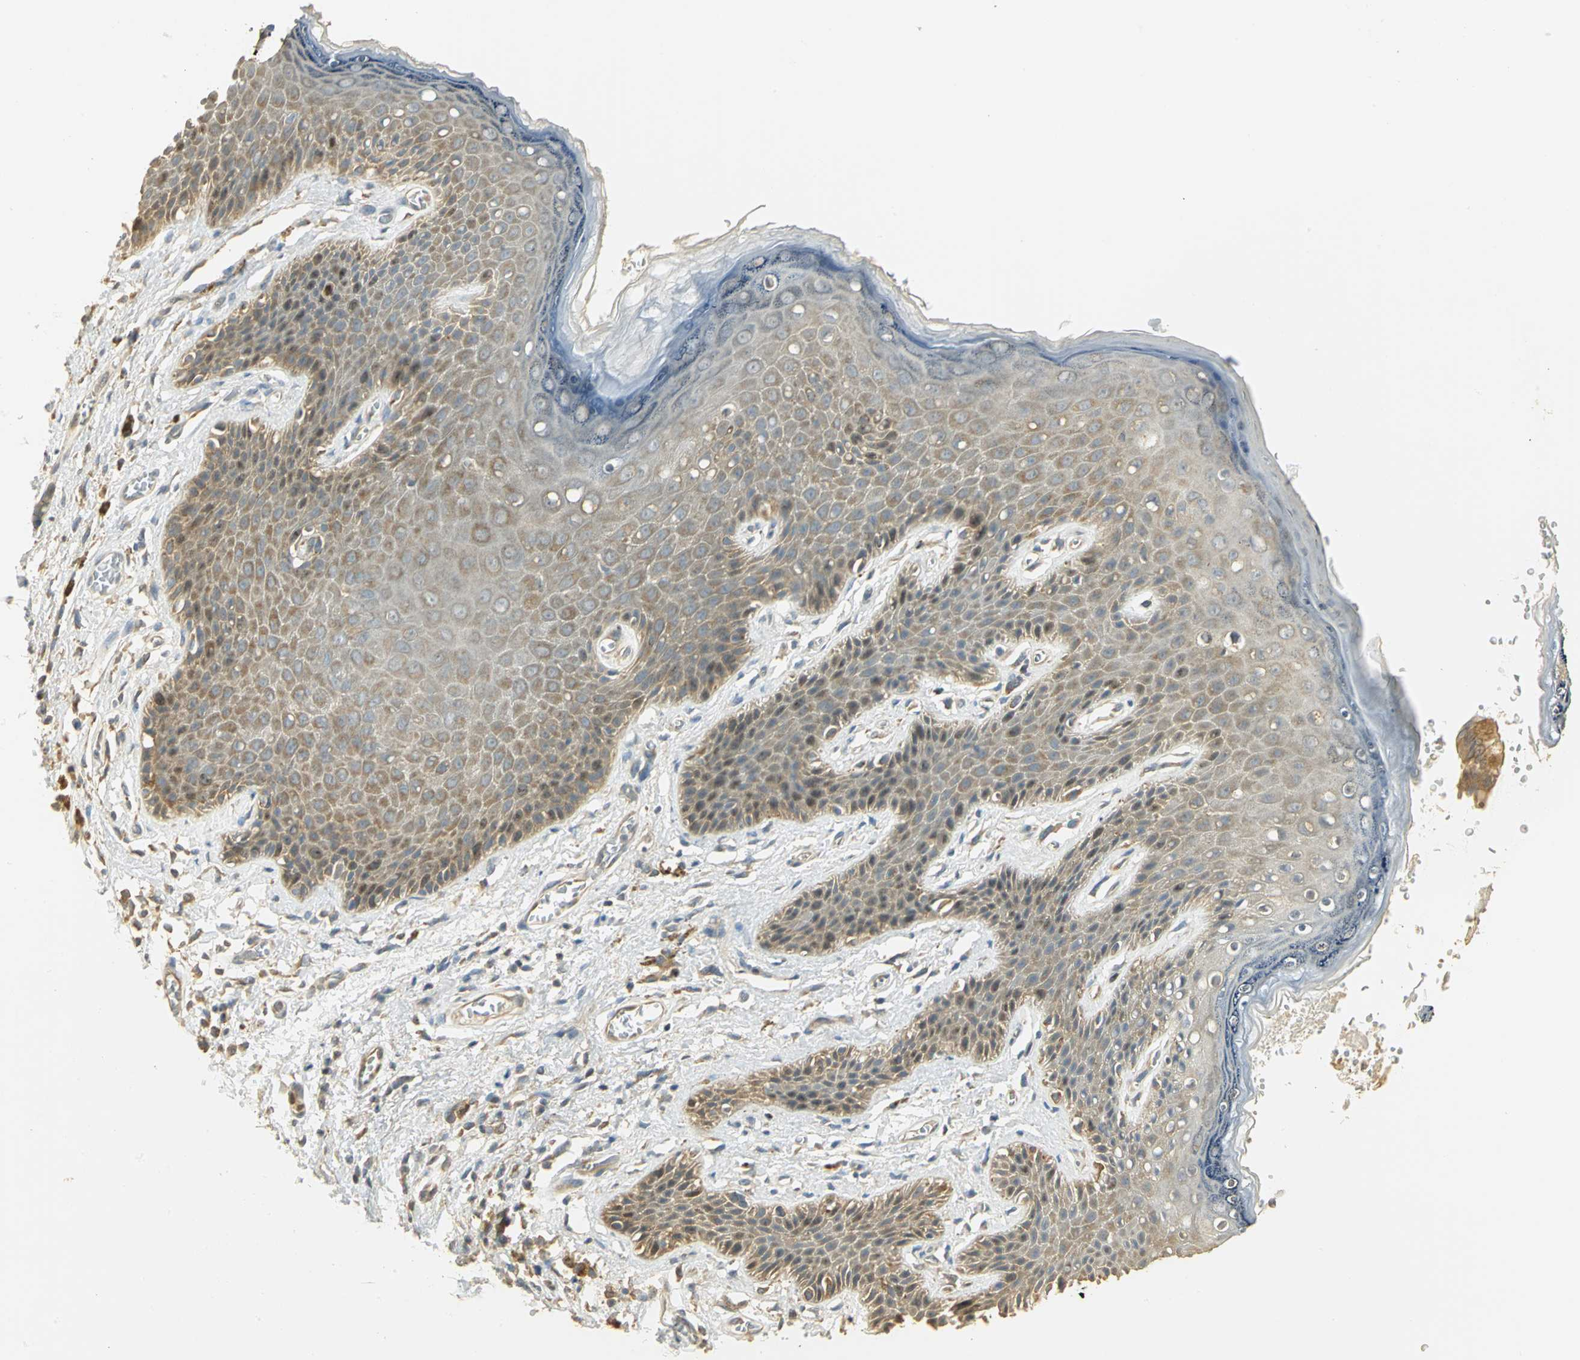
{"staining": {"intensity": "moderate", "quantity": ">75%", "location": "cytoplasmic/membranous"}, "tissue": "skin", "cell_type": "Epidermal cells", "image_type": "normal", "snomed": [{"axis": "morphology", "description": "Normal tissue, NOS"}, {"axis": "topography", "description": "Anal"}], "caption": "Human skin stained for a protein (brown) shows moderate cytoplasmic/membranous positive staining in about >75% of epidermal cells.", "gene": "RARS1", "patient": {"sex": "female", "age": 46}}